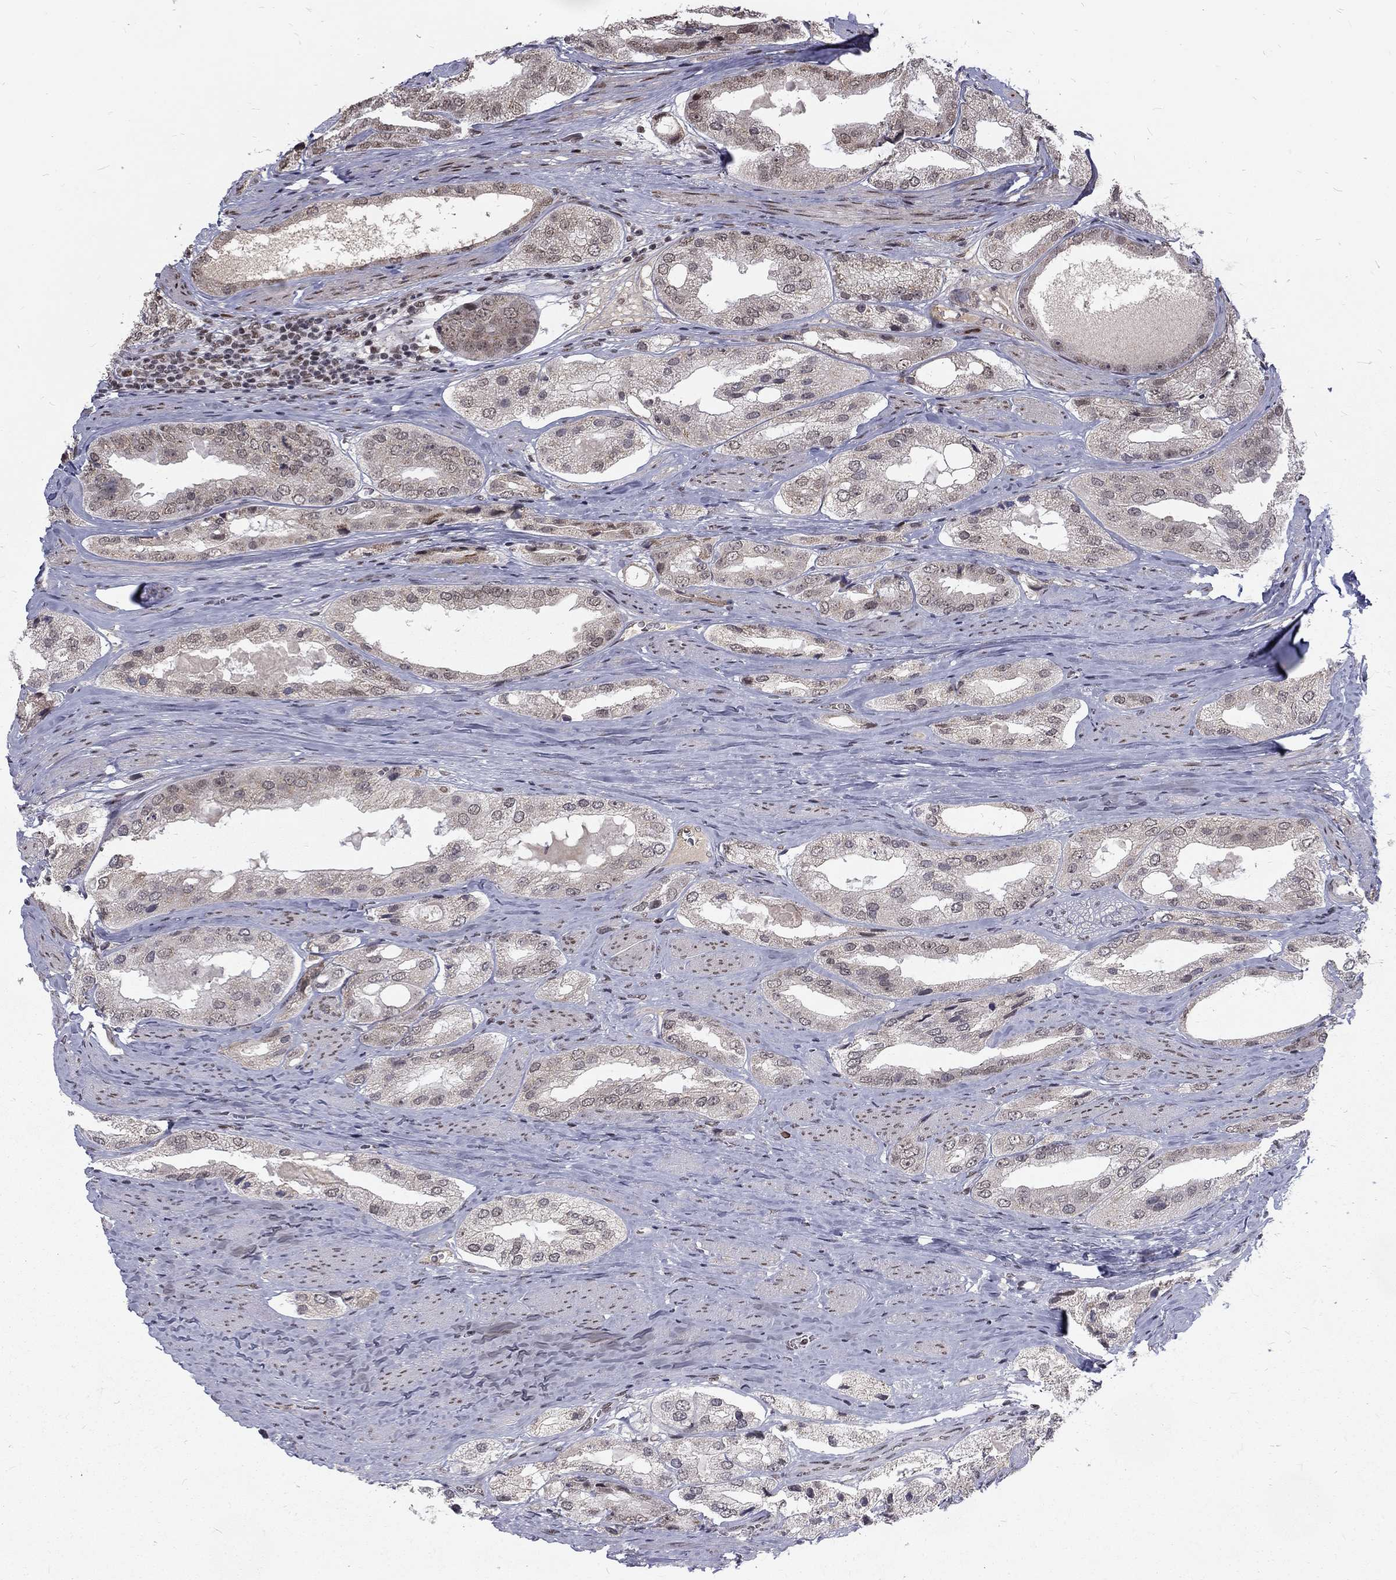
{"staining": {"intensity": "negative", "quantity": "none", "location": "none"}, "tissue": "prostate cancer", "cell_type": "Tumor cells", "image_type": "cancer", "snomed": [{"axis": "morphology", "description": "Adenocarcinoma, Low grade"}, {"axis": "topography", "description": "Prostate"}], "caption": "Protein analysis of prostate adenocarcinoma (low-grade) demonstrates no significant staining in tumor cells.", "gene": "TCEAL1", "patient": {"sex": "male", "age": 69}}